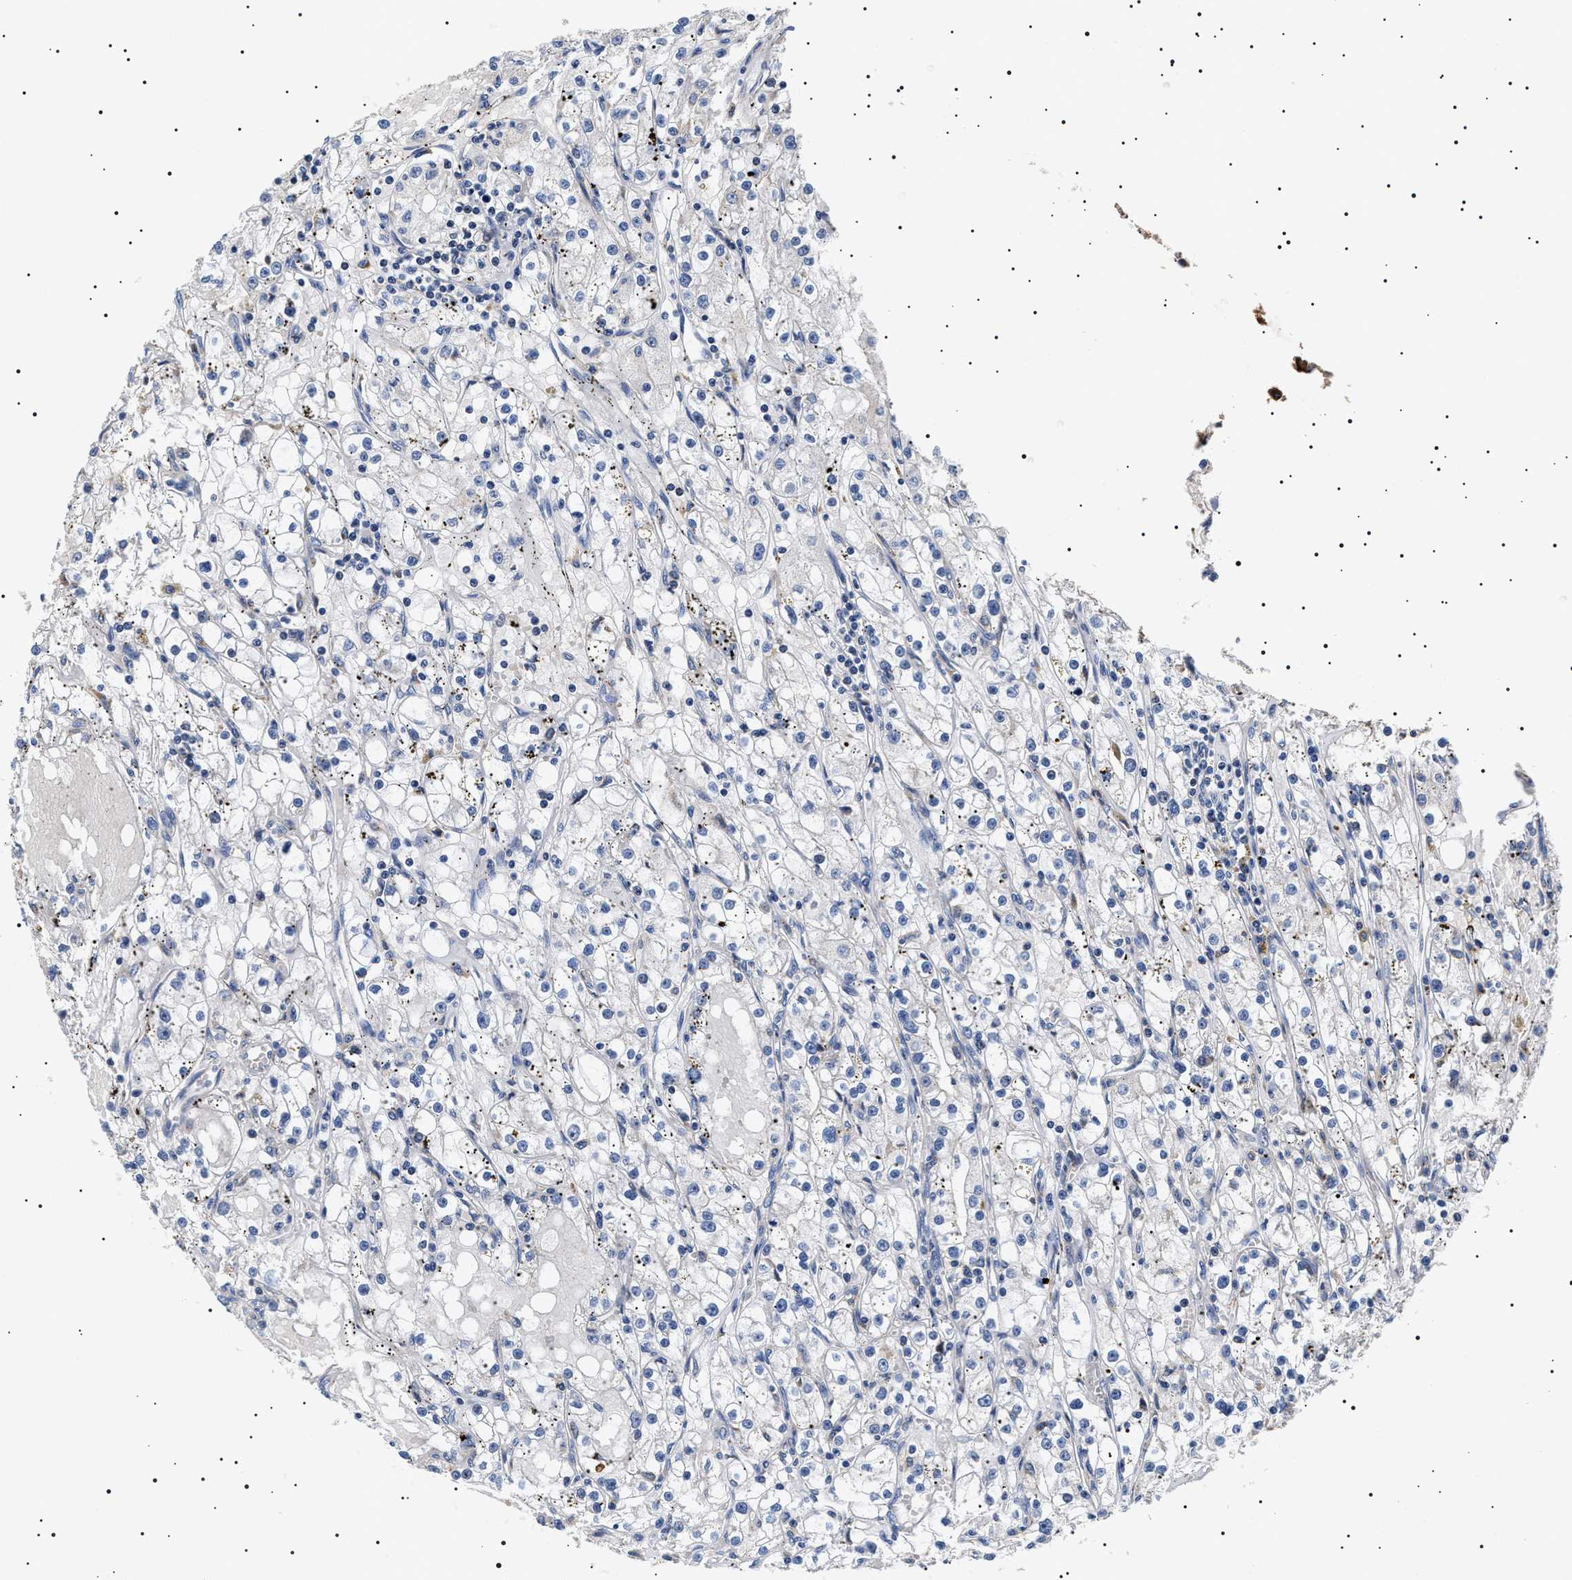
{"staining": {"intensity": "moderate", "quantity": "<25%", "location": "cytoplasmic/membranous"}, "tissue": "renal cancer", "cell_type": "Tumor cells", "image_type": "cancer", "snomed": [{"axis": "morphology", "description": "Adenocarcinoma, NOS"}, {"axis": "topography", "description": "Kidney"}], "caption": "Immunohistochemistry of human renal cancer exhibits low levels of moderate cytoplasmic/membranous positivity in about <25% of tumor cells.", "gene": "SLC4A7", "patient": {"sex": "male", "age": 56}}